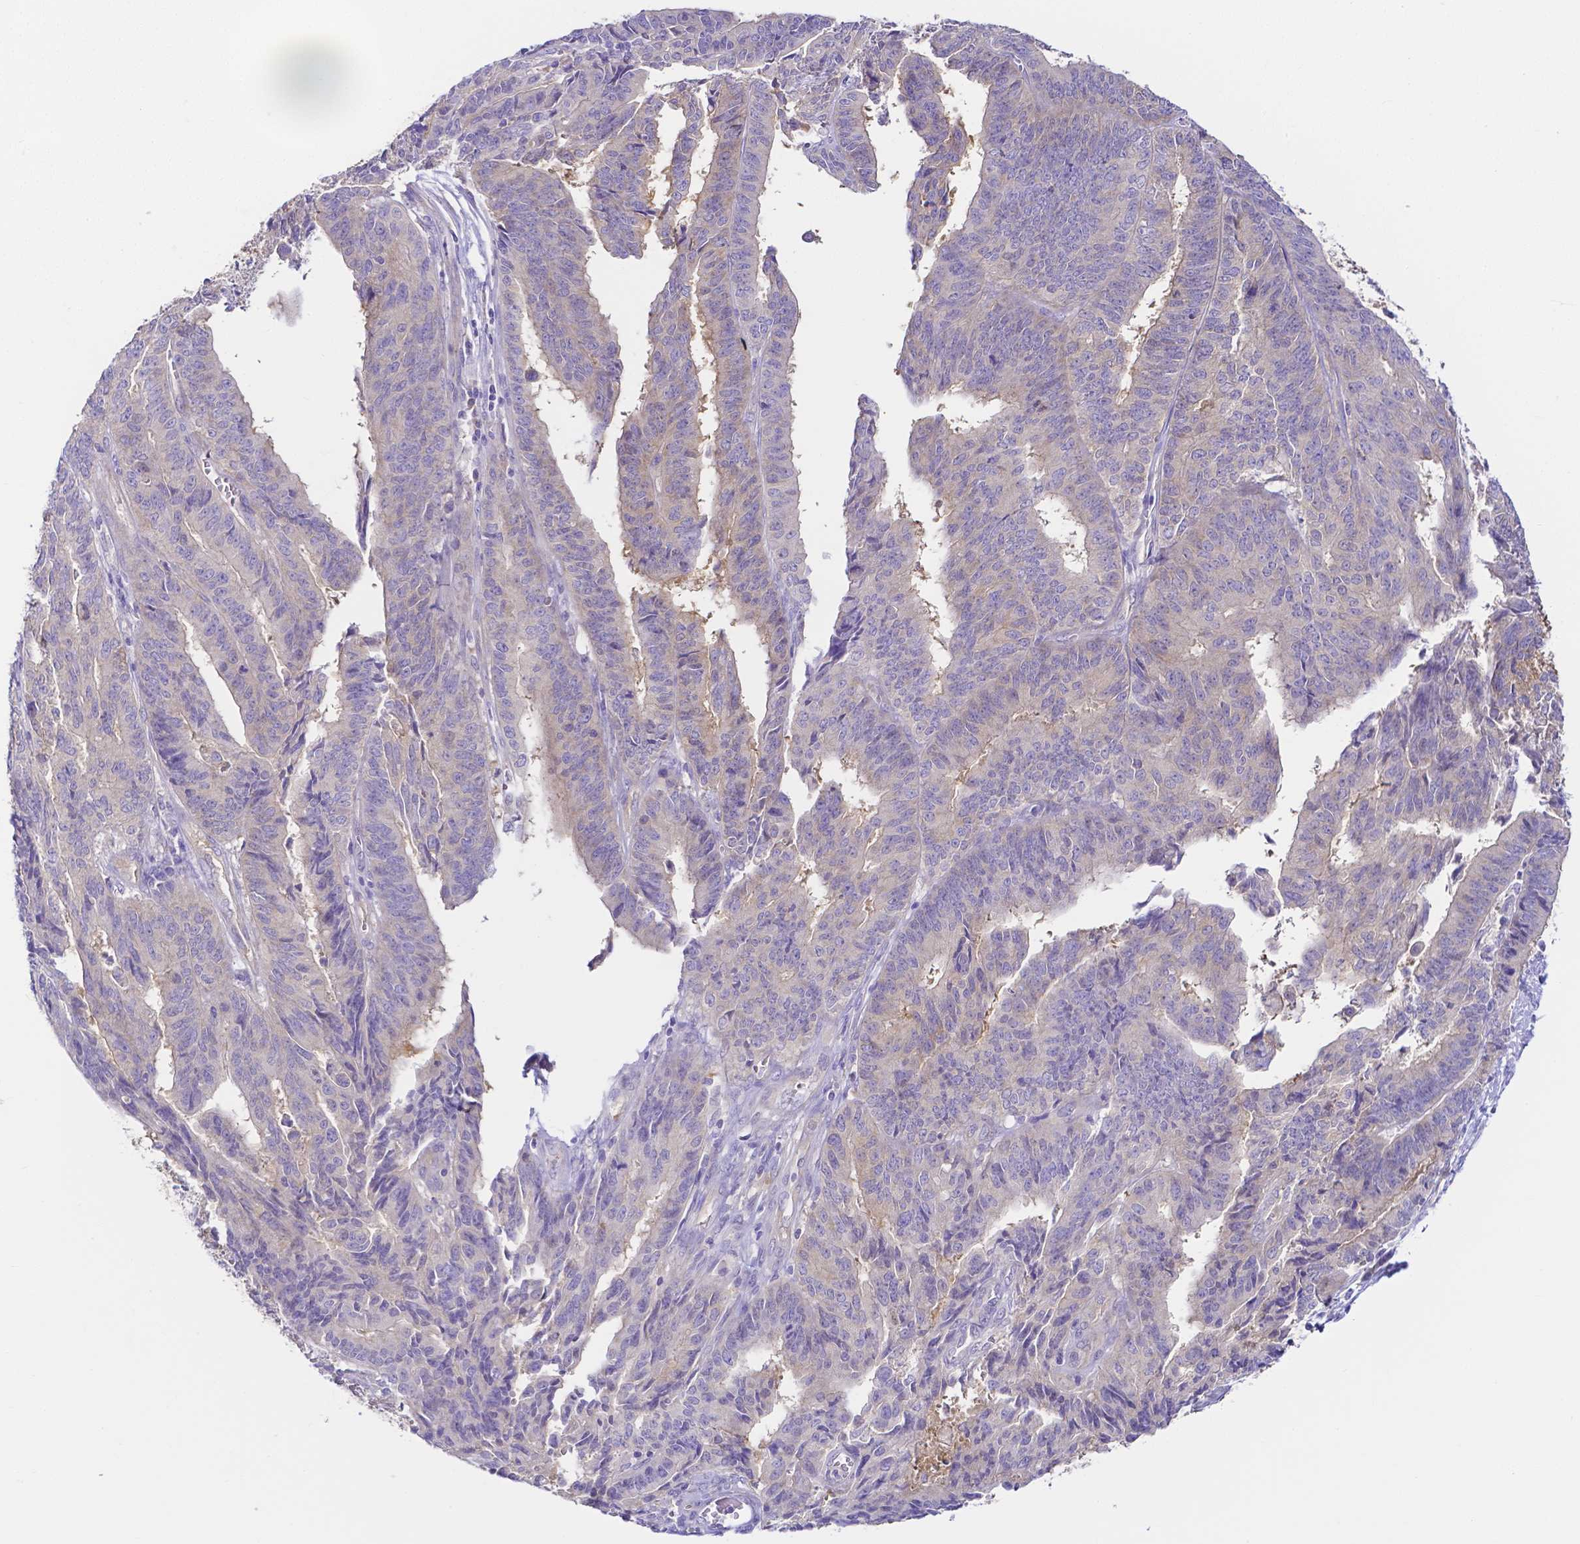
{"staining": {"intensity": "weak", "quantity": "25%-75%", "location": "cytoplasmic/membranous"}, "tissue": "endometrial cancer", "cell_type": "Tumor cells", "image_type": "cancer", "snomed": [{"axis": "morphology", "description": "Adenocarcinoma, NOS"}, {"axis": "topography", "description": "Endometrium"}], "caption": "Immunohistochemistry (IHC) (DAB (3,3'-diaminobenzidine)) staining of human endometrial cancer (adenocarcinoma) shows weak cytoplasmic/membranous protein expression in about 25%-75% of tumor cells. (brown staining indicates protein expression, while blue staining denotes nuclei).", "gene": "PKP3", "patient": {"sex": "female", "age": 65}}